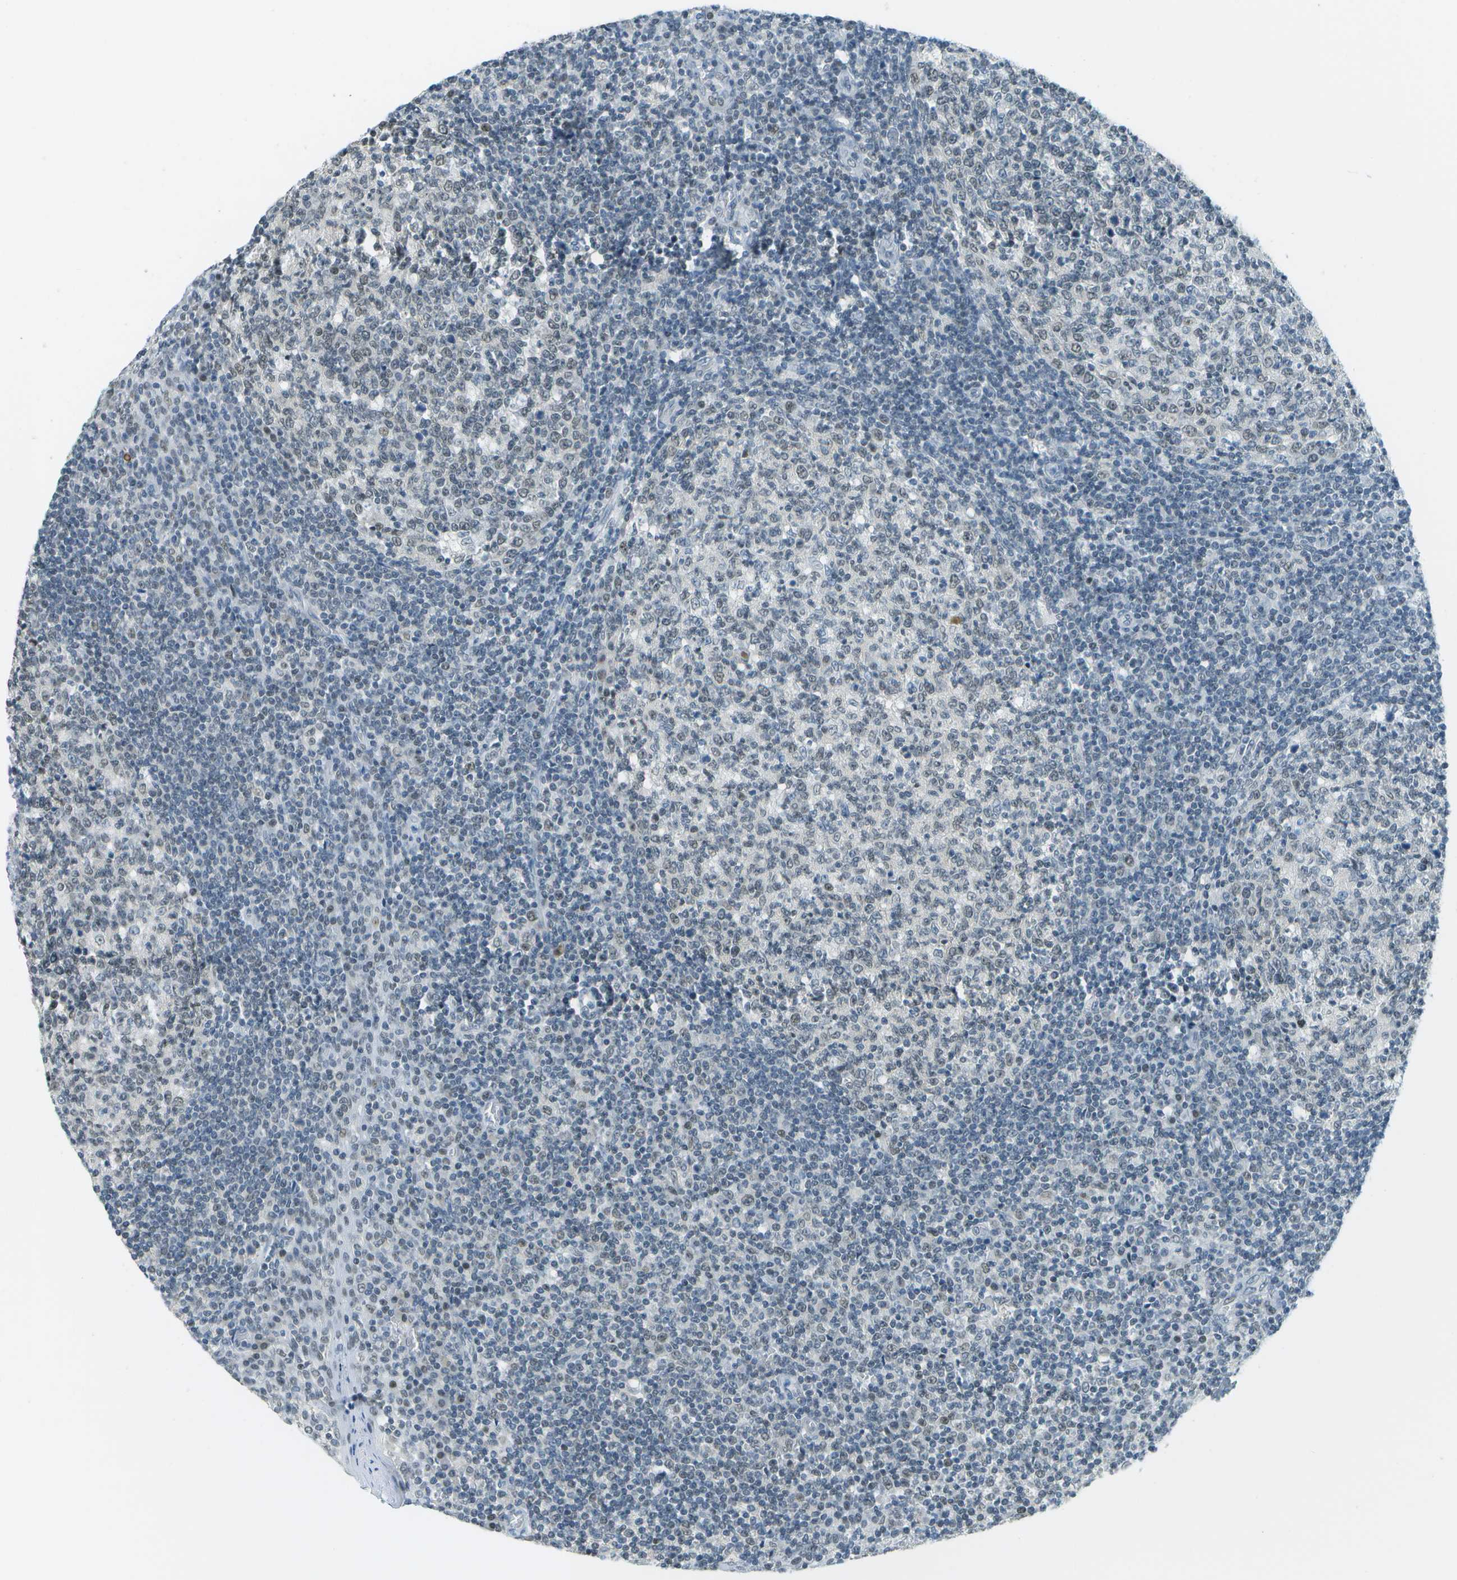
{"staining": {"intensity": "weak", "quantity": "<25%", "location": "nuclear"}, "tissue": "tonsil", "cell_type": "Germinal center cells", "image_type": "normal", "snomed": [{"axis": "morphology", "description": "Normal tissue, NOS"}, {"axis": "topography", "description": "Tonsil"}], "caption": "Immunohistochemistry (IHC) micrograph of unremarkable tonsil: human tonsil stained with DAB (3,3'-diaminobenzidine) shows no significant protein staining in germinal center cells.", "gene": "NEK11", "patient": {"sex": "female", "age": 19}}